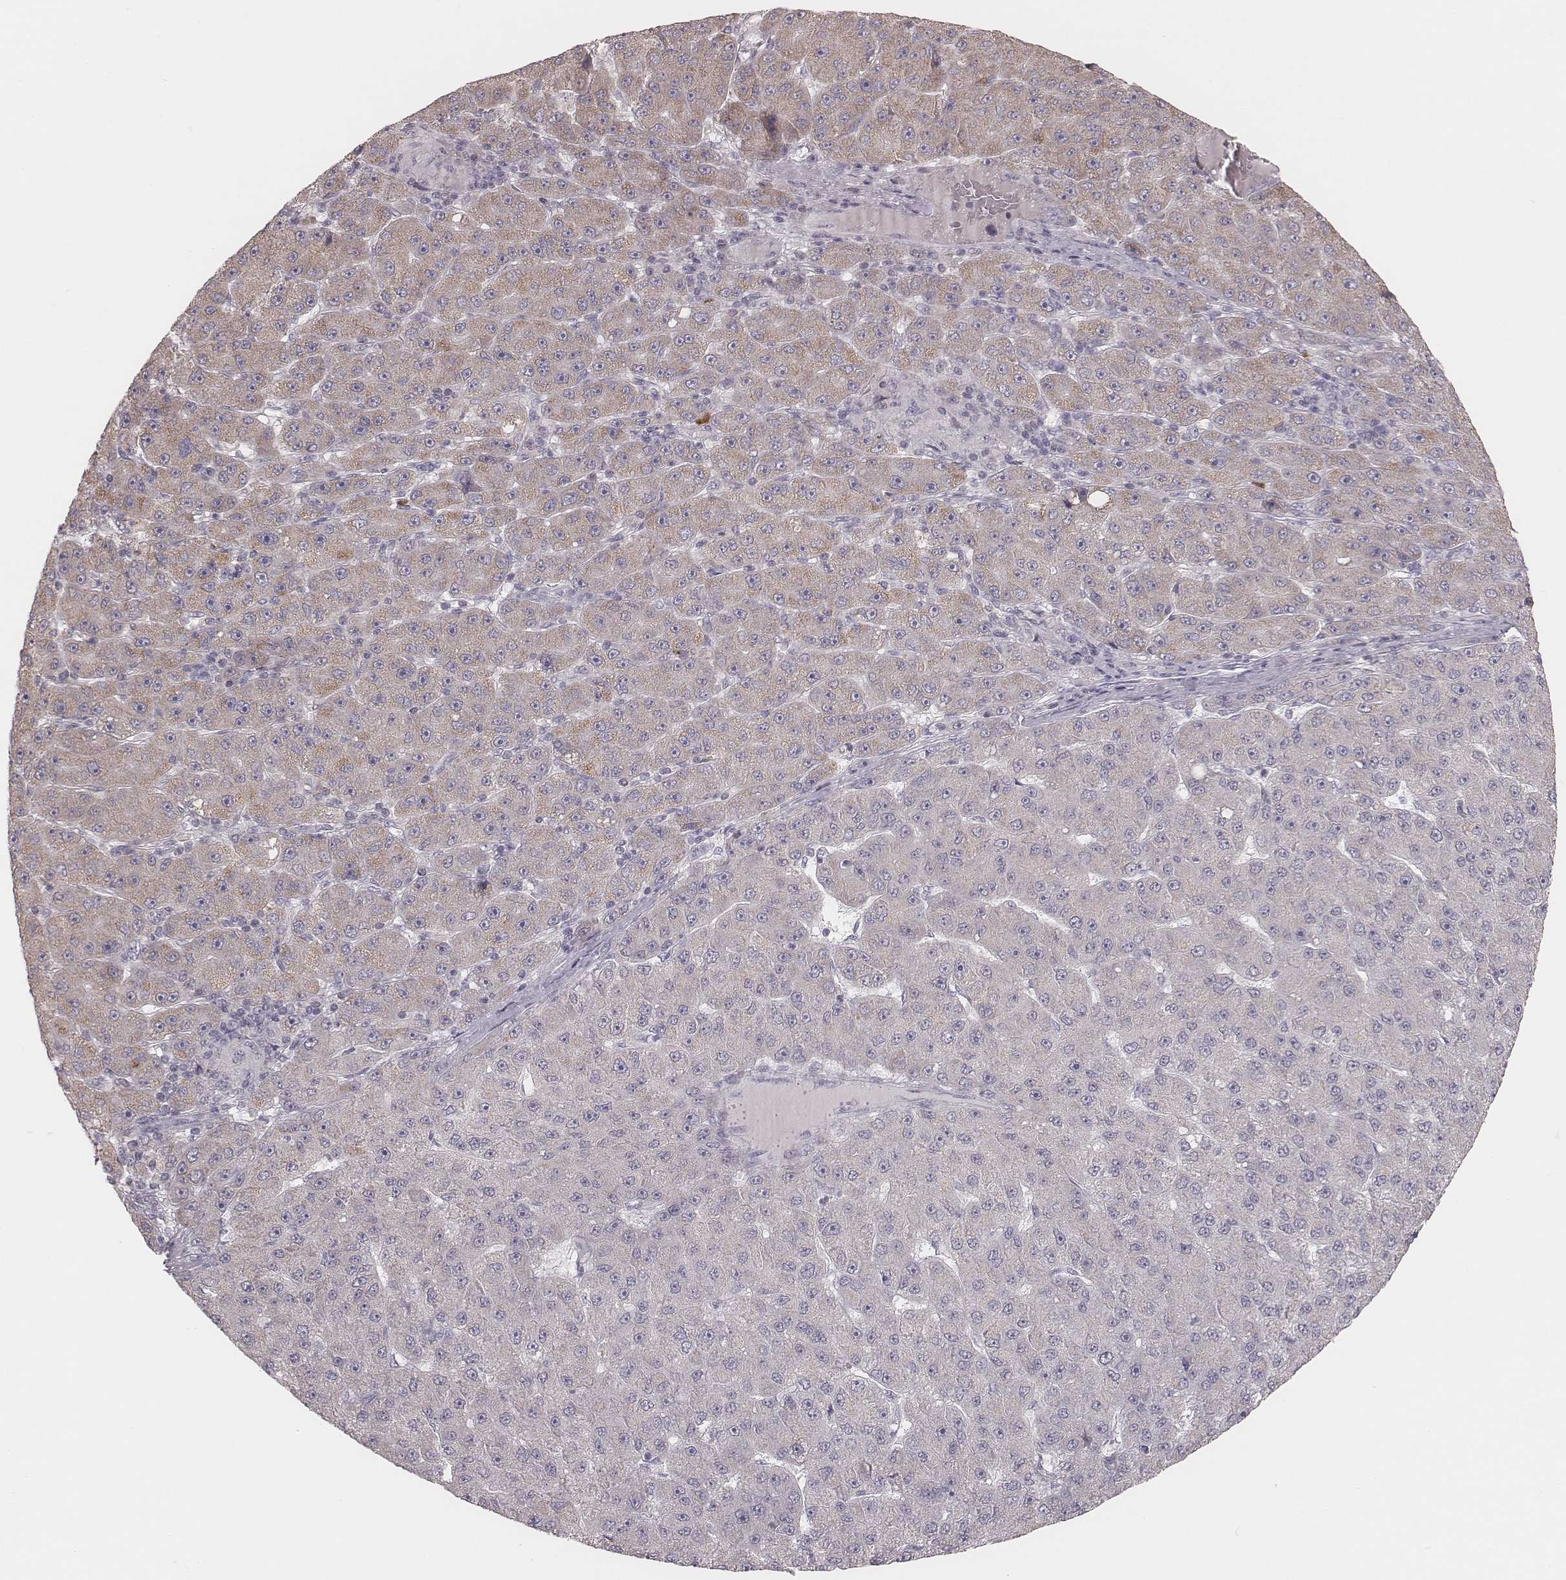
{"staining": {"intensity": "moderate", "quantity": "<25%", "location": "cytoplasmic/membranous"}, "tissue": "liver cancer", "cell_type": "Tumor cells", "image_type": "cancer", "snomed": [{"axis": "morphology", "description": "Carcinoma, Hepatocellular, NOS"}, {"axis": "topography", "description": "Liver"}], "caption": "About <25% of tumor cells in human liver hepatocellular carcinoma display moderate cytoplasmic/membranous protein positivity as visualized by brown immunohistochemical staining.", "gene": "KIF5C", "patient": {"sex": "male", "age": 67}}